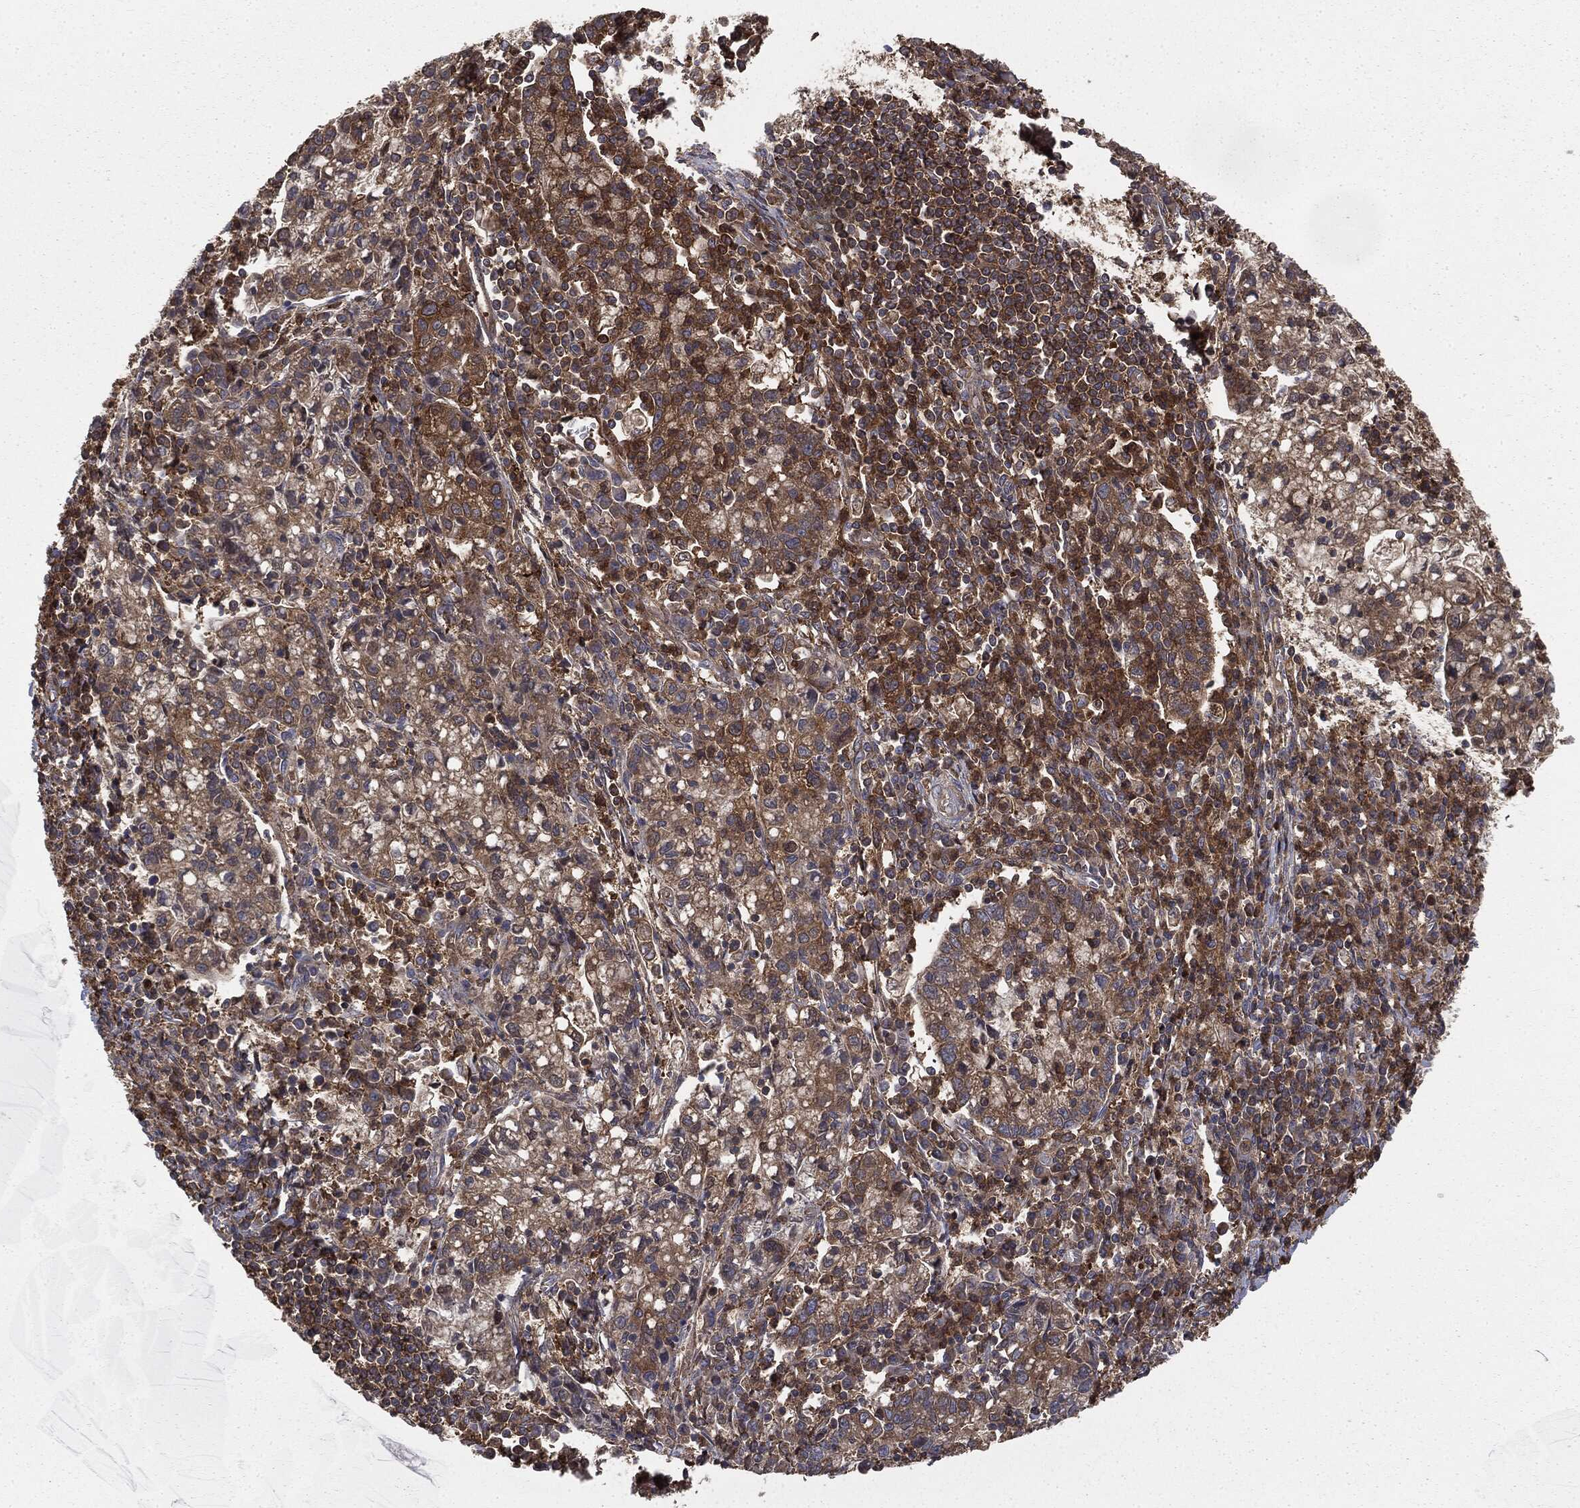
{"staining": {"intensity": "moderate", "quantity": "<25%", "location": "cytoplasmic/membranous"}, "tissue": "cervical cancer", "cell_type": "Tumor cells", "image_type": "cancer", "snomed": [{"axis": "morphology", "description": "Normal tissue, NOS"}, {"axis": "morphology", "description": "Adenocarcinoma, NOS"}, {"axis": "topography", "description": "Cervix"}], "caption": "Immunohistochemical staining of cervical adenocarcinoma reveals low levels of moderate cytoplasmic/membranous positivity in approximately <25% of tumor cells.", "gene": "GNB5", "patient": {"sex": "female", "age": 44}}